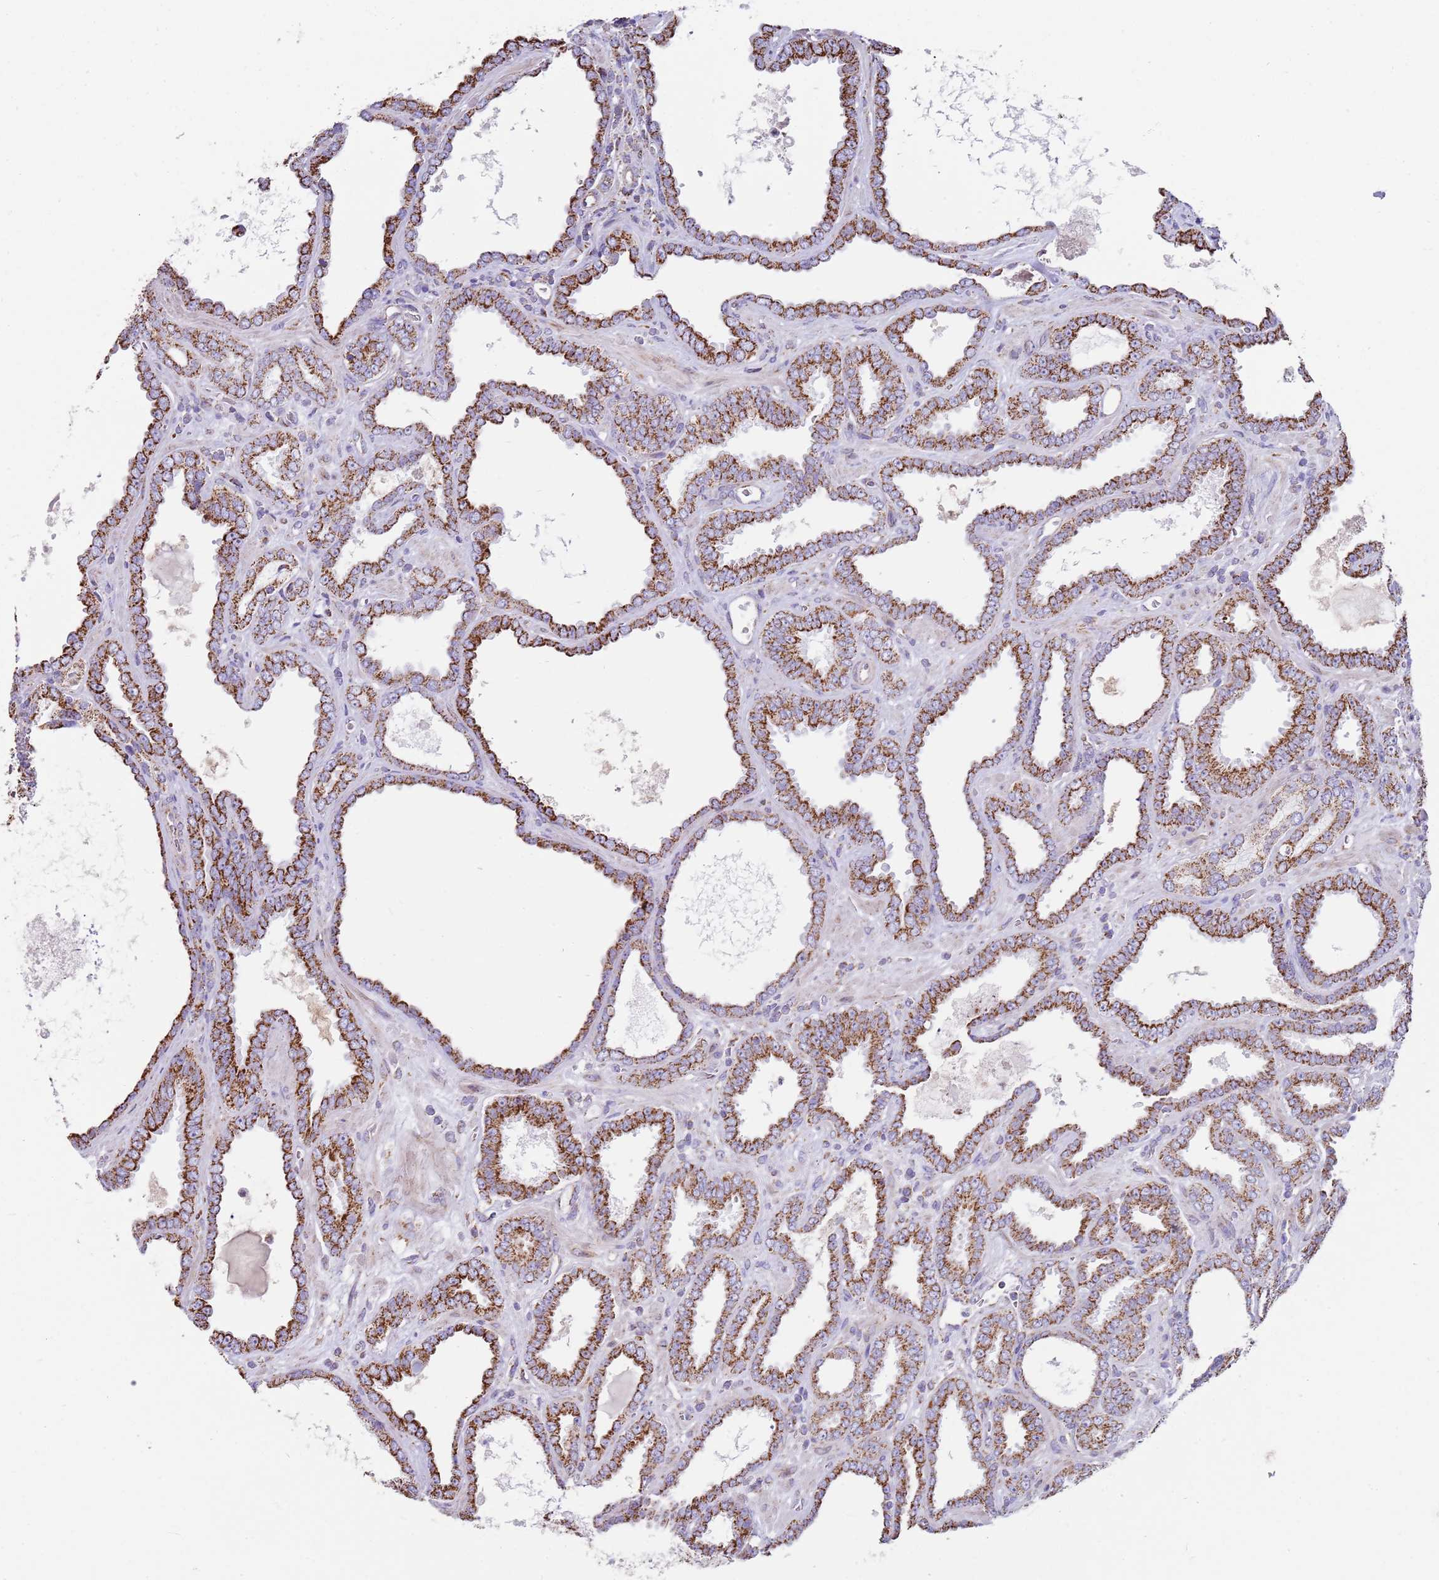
{"staining": {"intensity": "strong", "quantity": ">75%", "location": "cytoplasmic/membranous"}, "tissue": "prostate cancer", "cell_type": "Tumor cells", "image_type": "cancer", "snomed": [{"axis": "morphology", "description": "Adenocarcinoma, High grade"}, {"axis": "topography", "description": "Prostate"}], "caption": "About >75% of tumor cells in human prostate cancer (adenocarcinoma (high-grade)) exhibit strong cytoplasmic/membranous protein expression as visualized by brown immunohistochemical staining.", "gene": "TTLL1", "patient": {"sex": "male", "age": 72}}